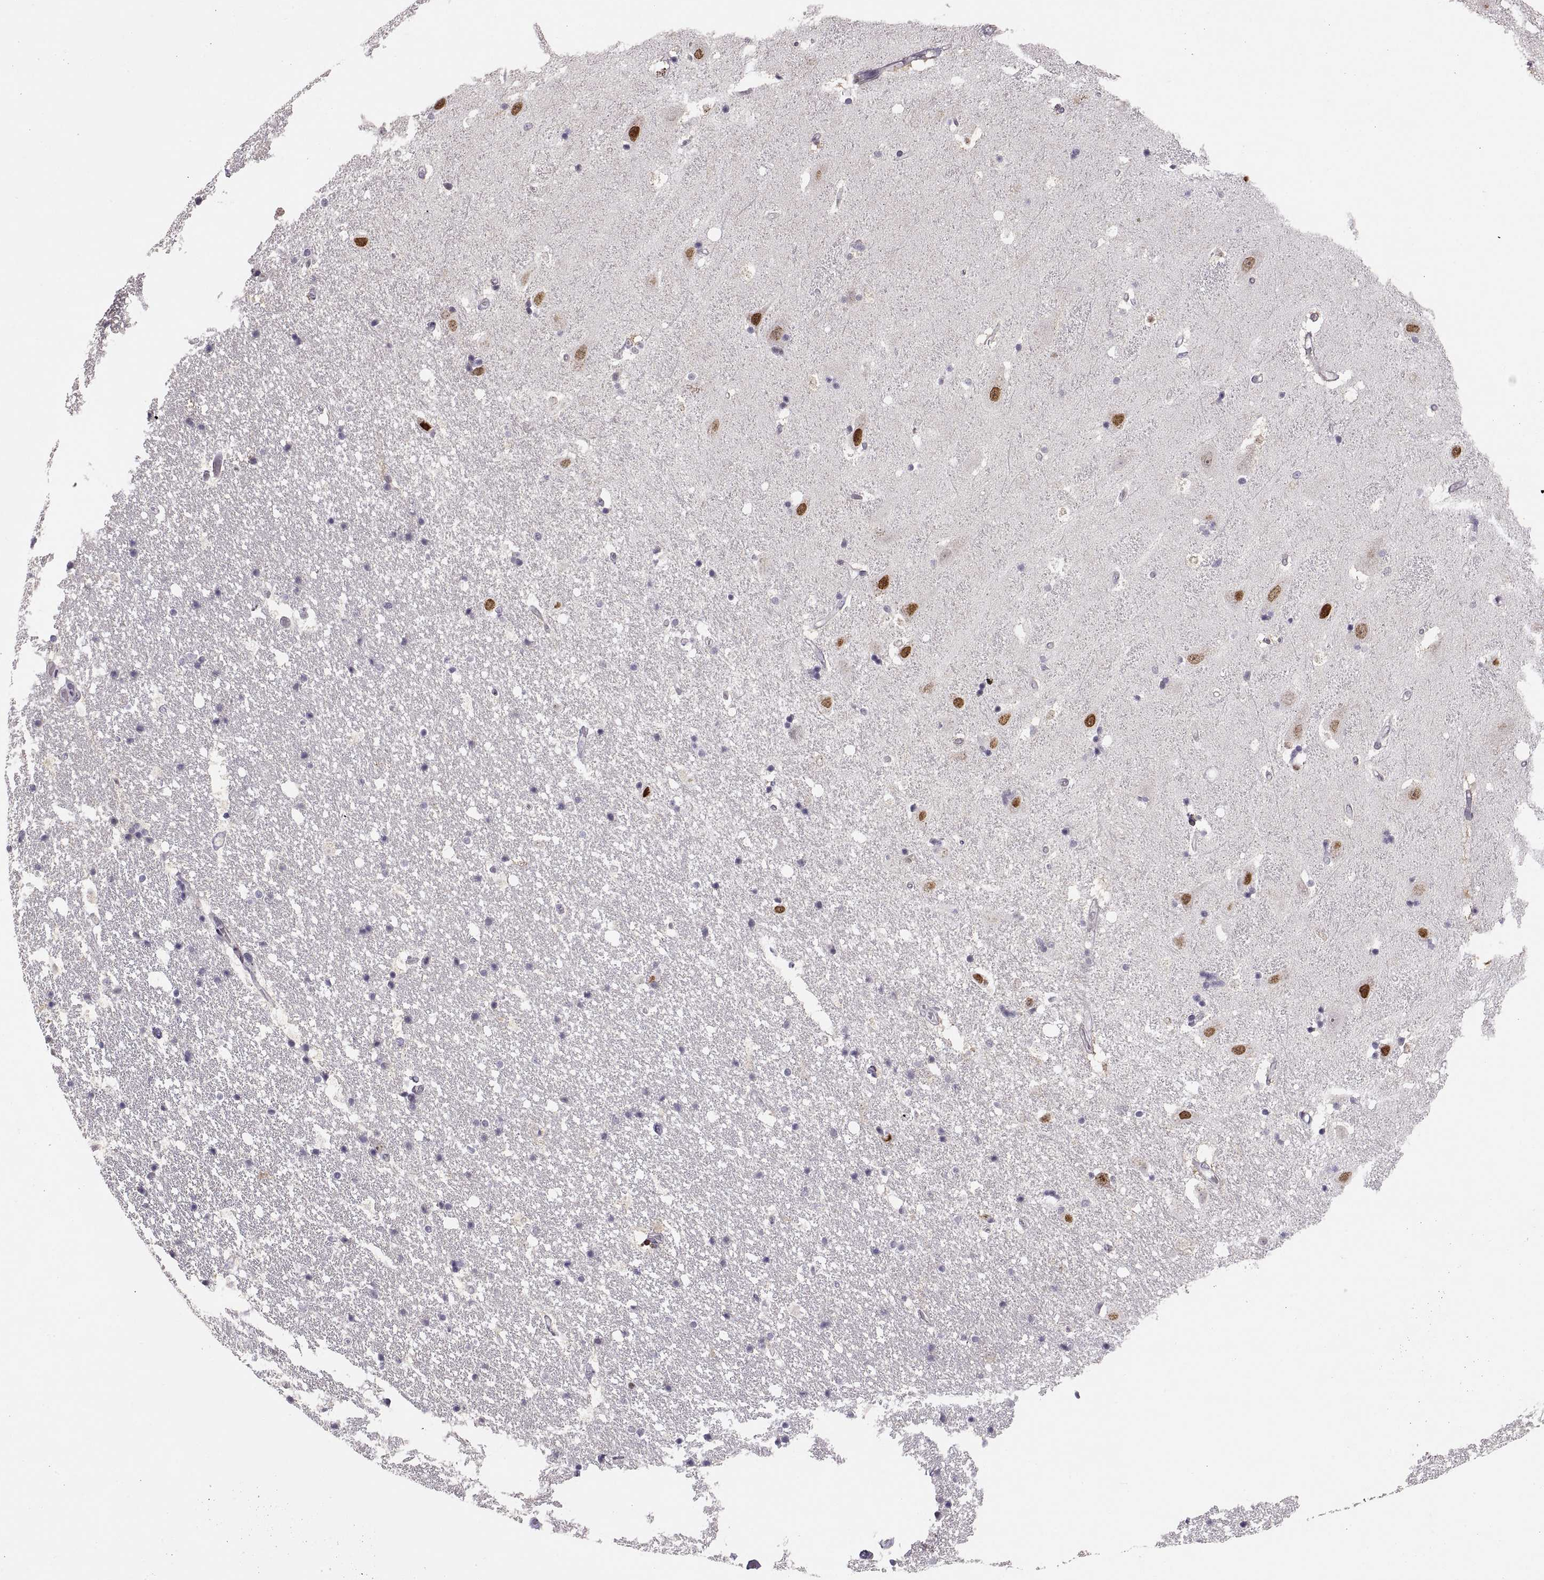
{"staining": {"intensity": "negative", "quantity": "none", "location": "none"}, "tissue": "hippocampus", "cell_type": "Glial cells", "image_type": "normal", "snomed": [{"axis": "morphology", "description": "Normal tissue, NOS"}, {"axis": "topography", "description": "Hippocampus"}], "caption": "This image is of benign hippocampus stained with IHC to label a protein in brown with the nuclei are counter-stained blue. There is no staining in glial cells. (DAB (3,3'-diaminobenzidine) IHC visualized using brightfield microscopy, high magnification).", "gene": "SNAI1", "patient": {"sex": "male", "age": 49}}